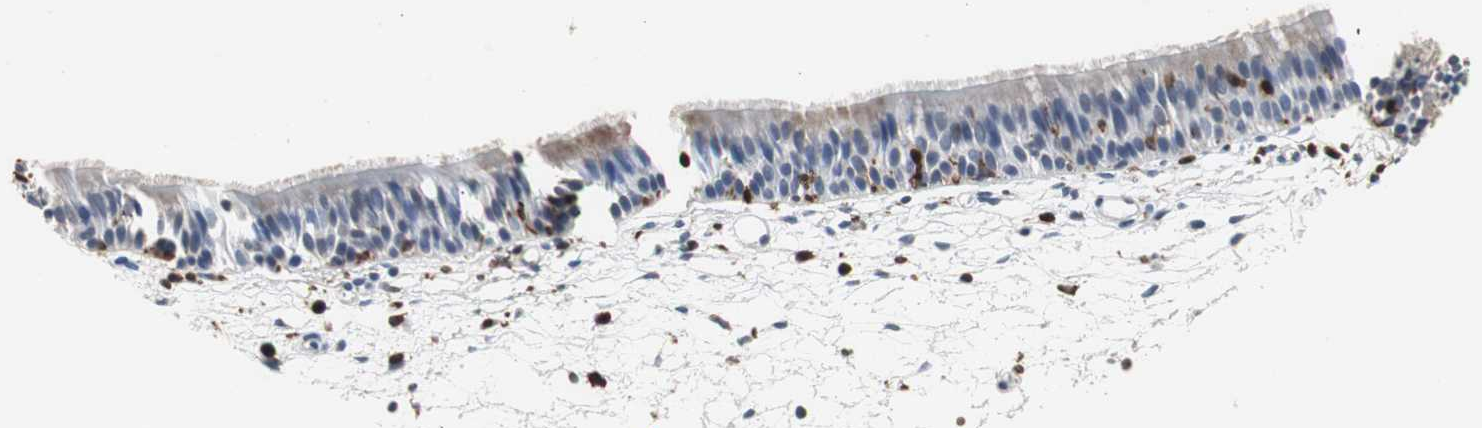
{"staining": {"intensity": "negative", "quantity": "none", "location": "none"}, "tissue": "nasopharynx", "cell_type": "Respiratory epithelial cells", "image_type": "normal", "snomed": [{"axis": "morphology", "description": "Normal tissue, NOS"}, {"axis": "topography", "description": "Nasopharynx"}], "caption": "This micrograph is of unremarkable nasopharynx stained with immunohistochemistry to label a protein in brown with the nuclei are counter-stained blue. There is no staining in respiratory epithelial cells. (Stains: DAB immunohistochemistry (IHC) with hematoxylin counter stain, Microscopy: brightfield microscopy at high magnification).", "gene": "NCF2", "patient": {"sex": "female", "age": 54}}